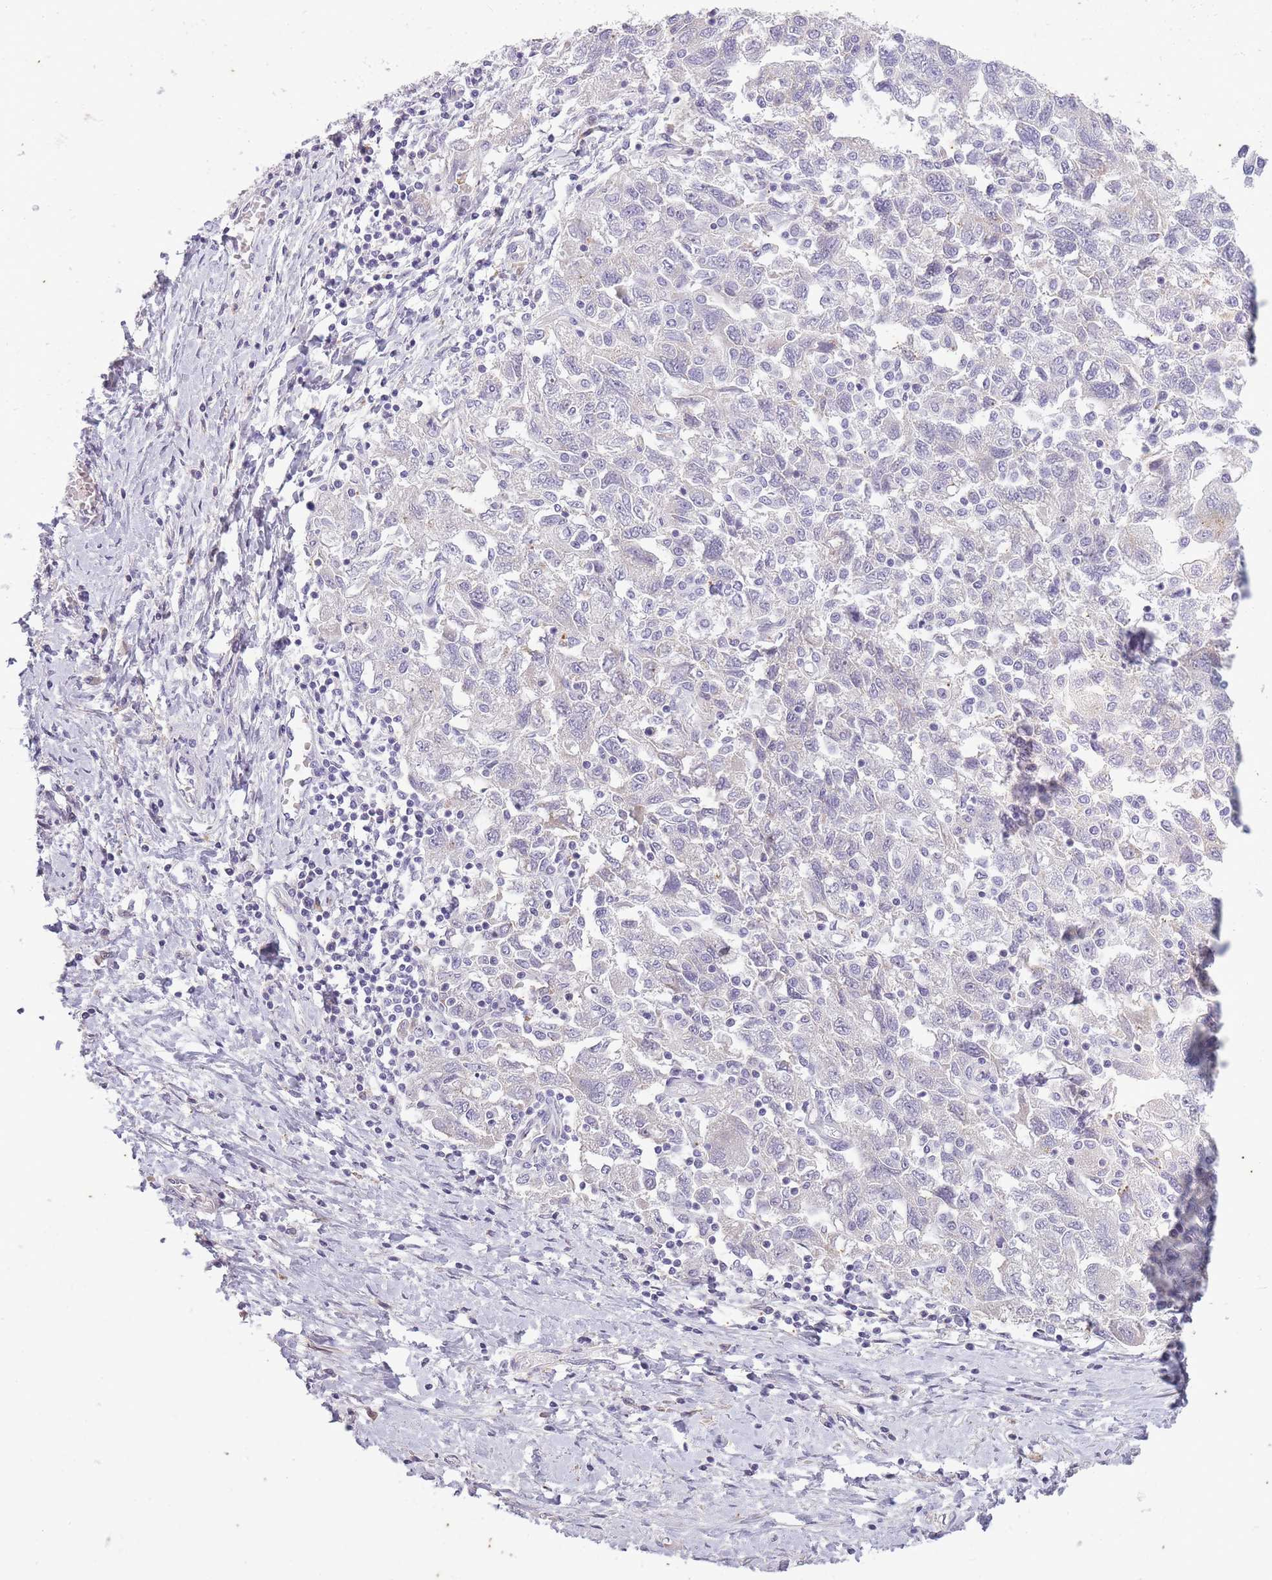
{"staining": {"intensity": "negative", "quantity": "none", "location": "none"}, "tissue": "ovarian cancer", "cell_type": "Tumor cells", "image_type": "cancer", "snomed": [{"axis": "morphology", "description": "Carcinoma, NOS"}, {"axis": "morphology", "description": "Cystadenocarcinoma, serous, NOS"}, {"axis": "topography", "description": "Ovary"}], "caption": "Image shows no significant protein staining in tumor cells of ovarian carcinoma.", "gene": "CNTNAP3", "patient": {"sex": "female", "age": 69}}